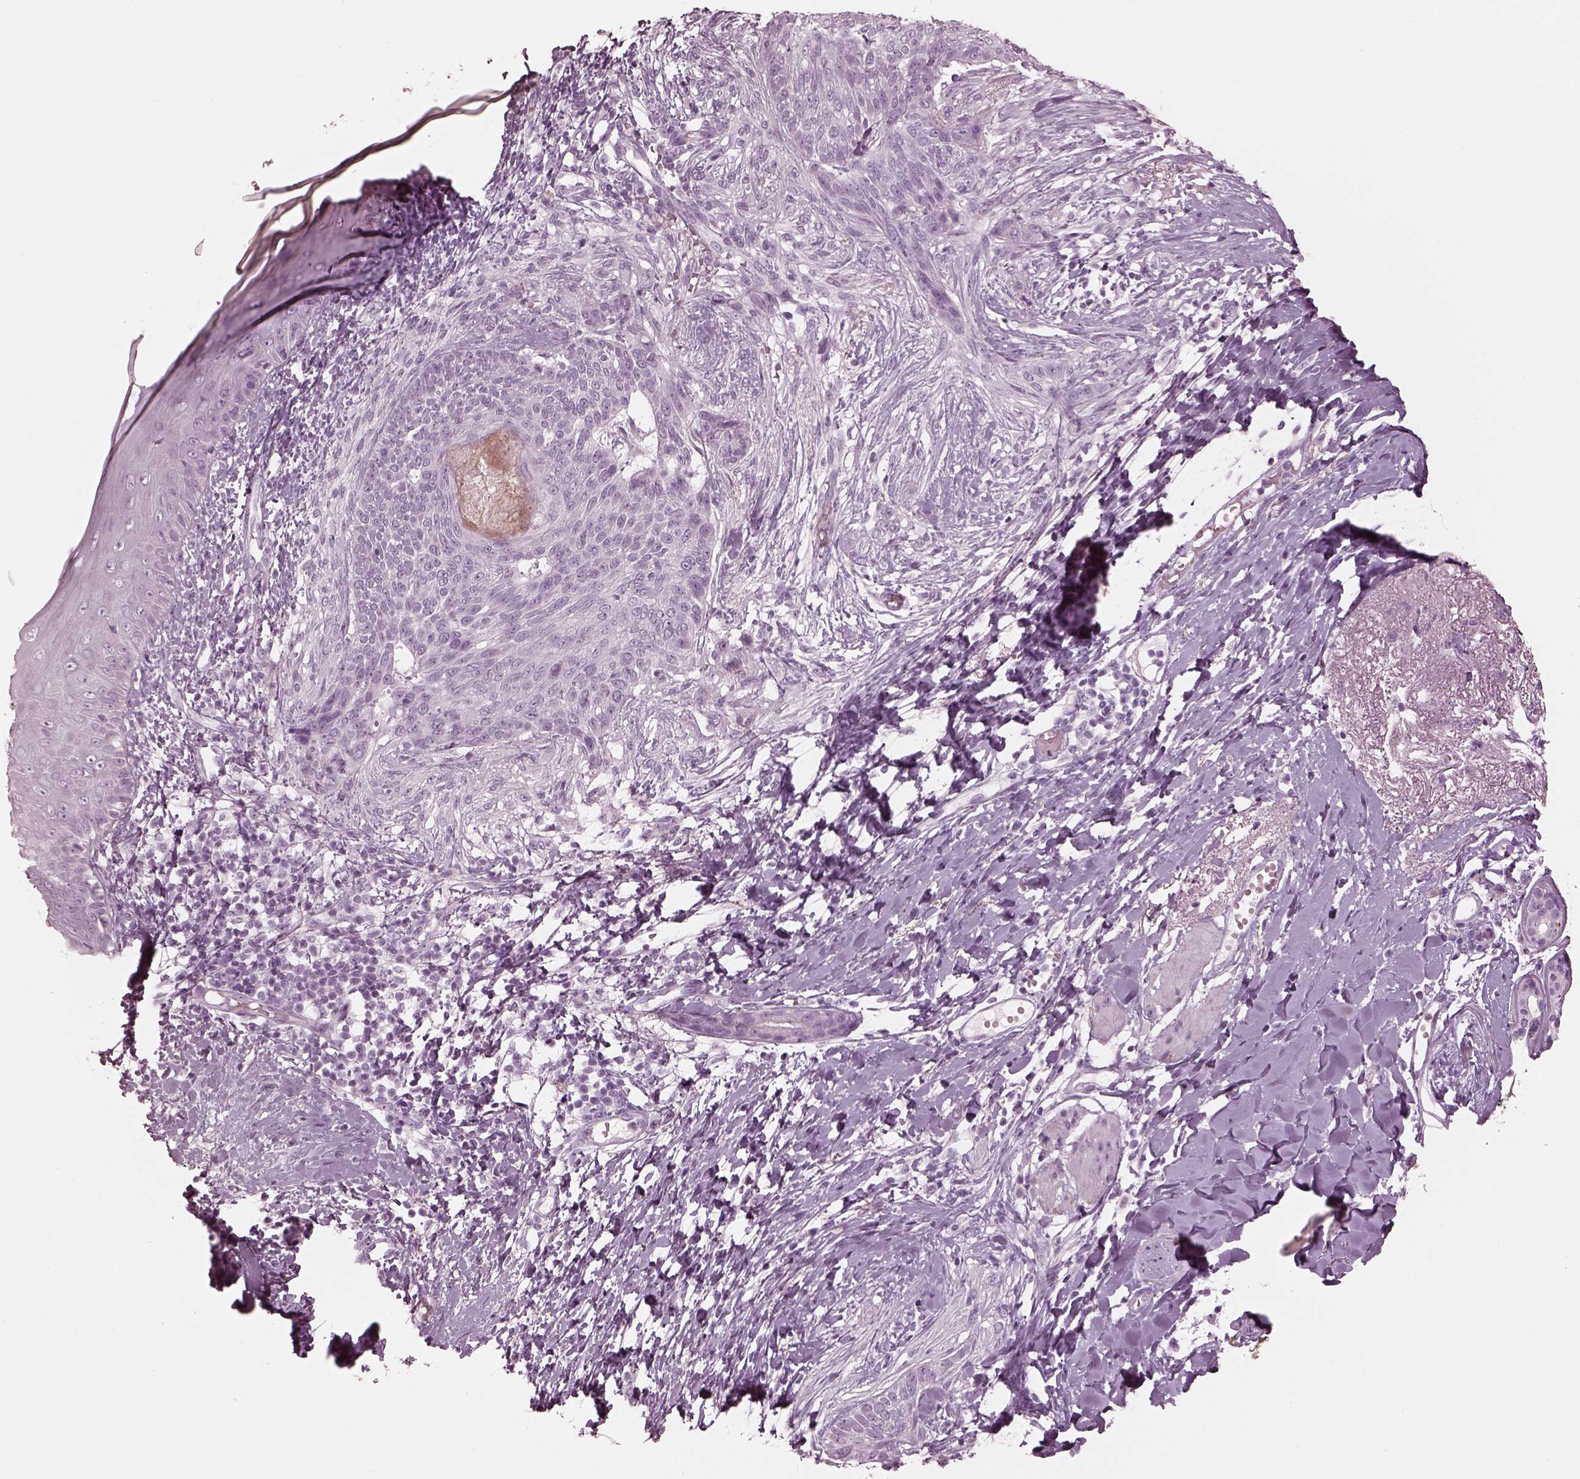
{"staining": {"intensity": "negative", "quantity": "none", "location": "none"}, "tissue": "skin cancer", "cell_type": "Tumor cells", "image_type": "cancer", "snomed": [{"axis": "morphology", "description": "Normal tissue, NOS"}, {"axis": "morphology", "description": "Basal cell carcinoma"}, {"axis": "topography", "description": "Skin"}], "caption": "Immunohistochemistry (IHC) of skin basal cell carcinoma exhibits no expression in tumor cells. (Stains: DAB (3,3'-diaminobenzidine) immunohistochemistry (IHC) with hematoxylin counter stain, Microscopy: brightfield microscopy at high magnification).", "gene": "OPN4", "patient": {"sex": "male", "age": 84}}